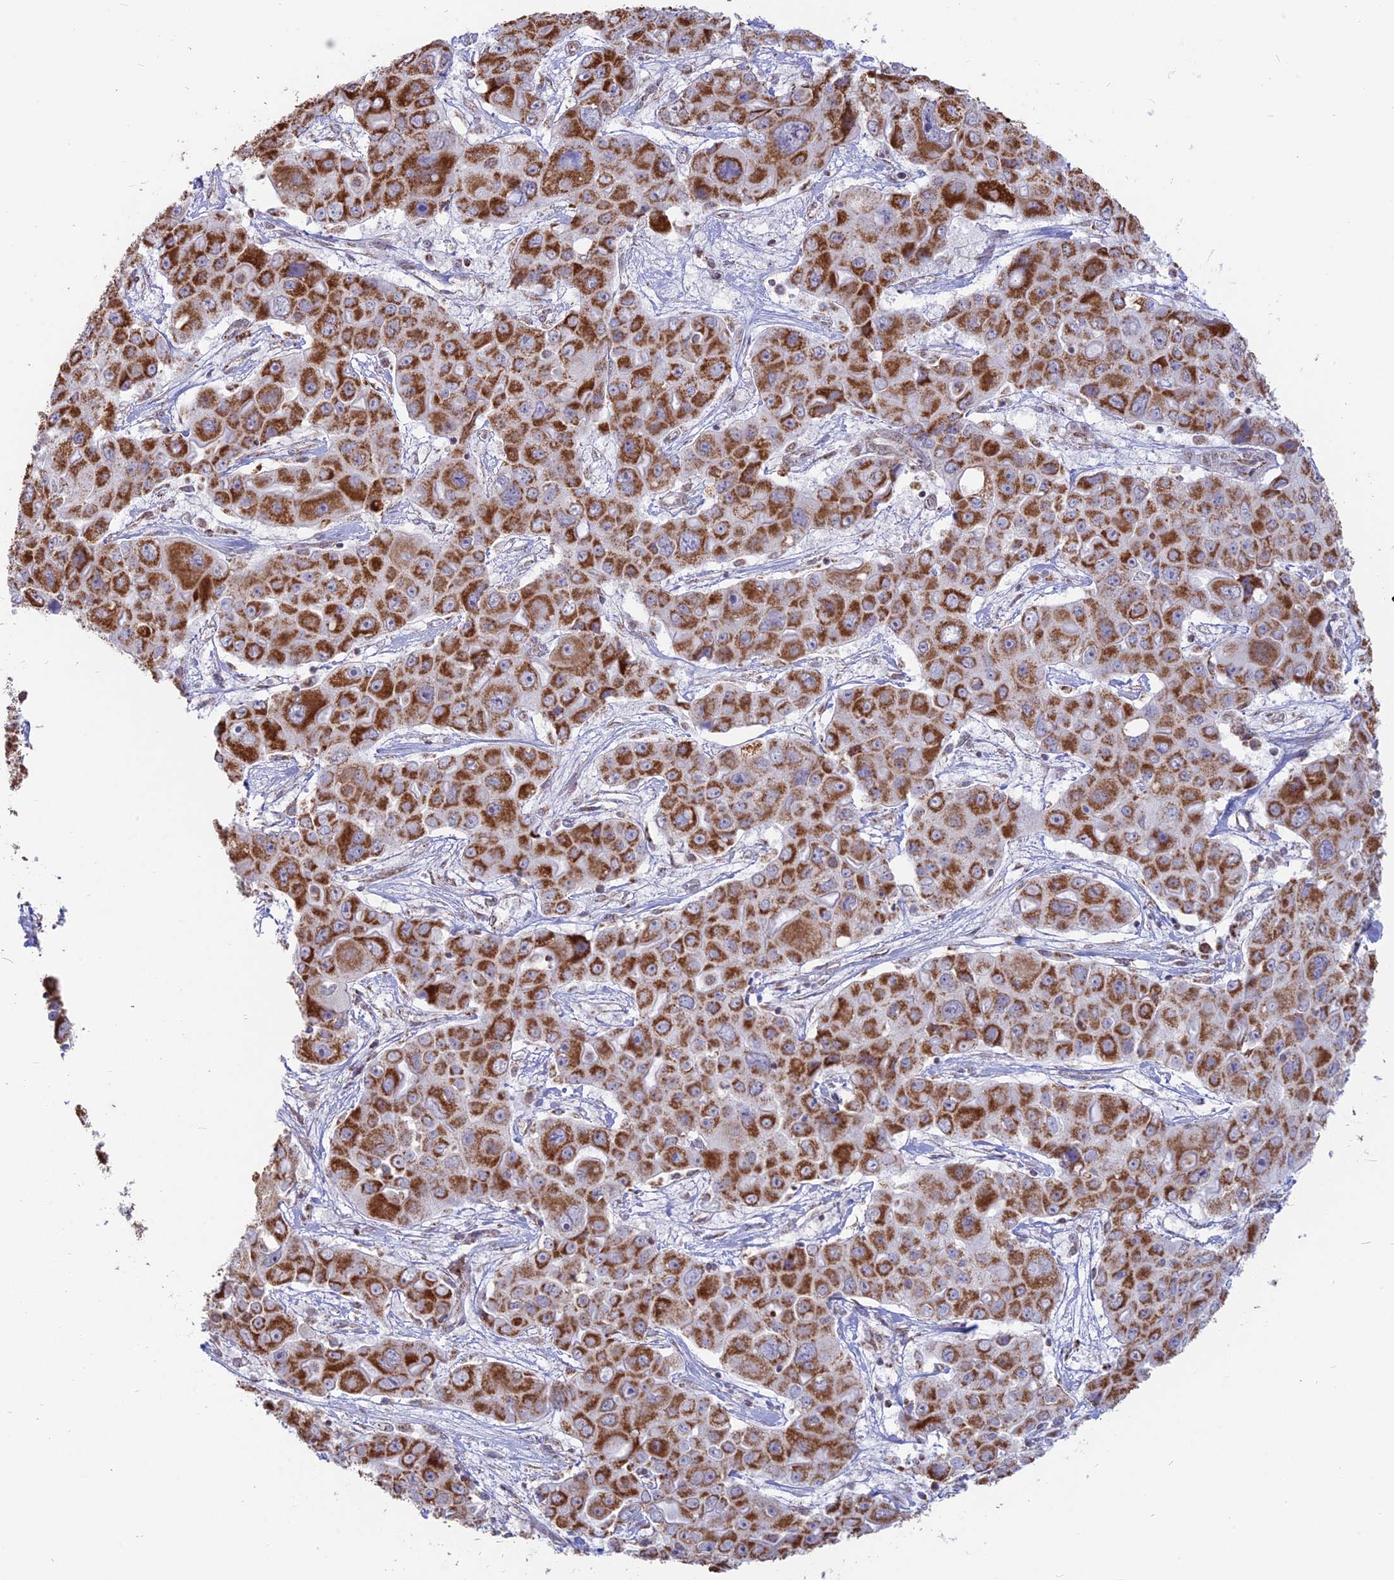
{"staining": {"intensity": "strong", "quantity": ">75%", "location": "cytoplasmic/membranous"}, "tissue": "liver cancer", "cell_type": "Tumor cells", "image_type": "cancer", "snomed": [{"axis": "morphology", "description": "Cholangiocarcinoma"}, {"axis": "topography", "description": "Liver"}], "caption": "Human liver cancer stained with a brown dye displays strong cytoplasmic/membranous positive expression in approximately >75% of tumor cells.", "gene": "ARHGAP40", "patient": {"sex": "male", "age": 67}}